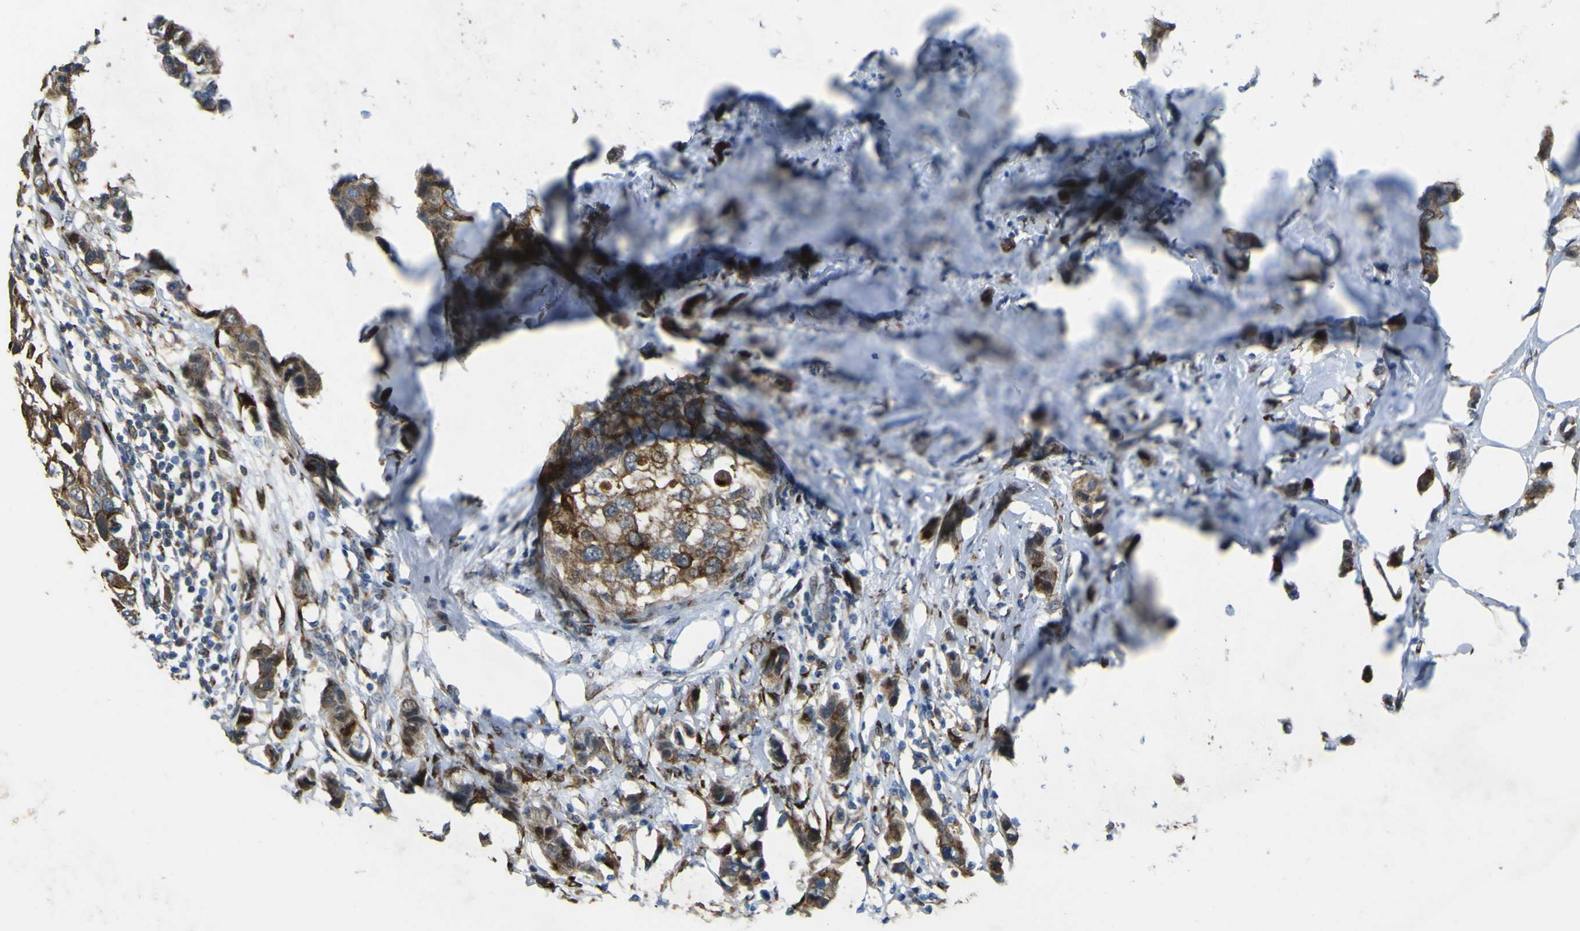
{"staining": {"intensity": "strong", "quantity": ">75%", "location": "cytoplasmic/membranous"}, "tissue": "breast cancer", "cell_type": "Tumor cells", "image_type": "cancer", "snomed": [{"axis": "morphology", "description": "Normal tissue, NOS"}, {"axis": "morphology", "description": "Duct carcinoma"}, {"axis": "topography", "description": "Breast"}], "caption": "The immunohistochemical stain labels strong cytoplasmic/membranous expression in tumor cells of breast cancer tissue. (Brightfield microscopy of DAB IHC at high magnification).", "gene": "LBHD1", "patient": {"sex": "female", "age": 50}}